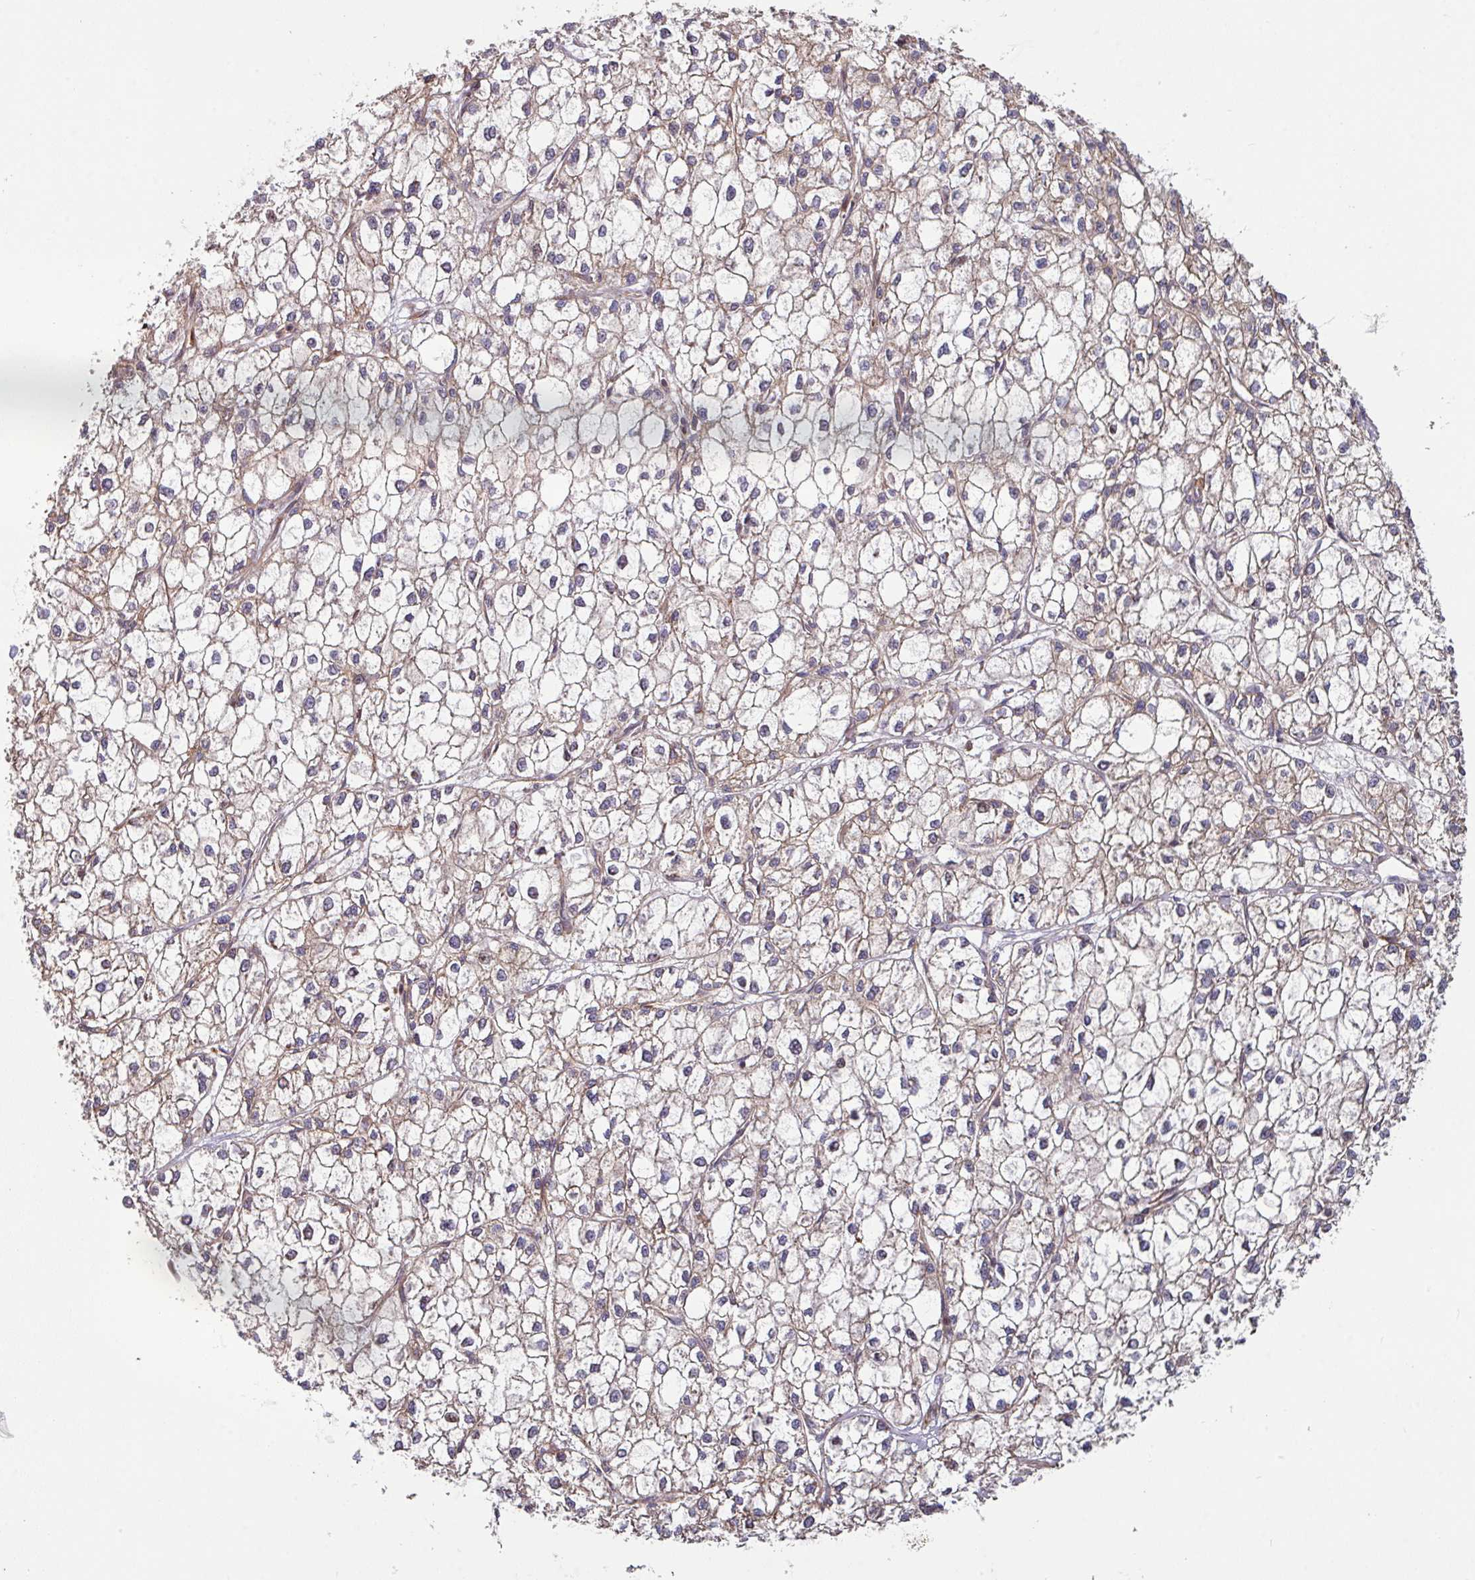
{"staining": {"intensity": "negative", "quantity": "none", "location": "none"}, "tissue": "liver cancer", "cell_type": "Tumor cells", "image_type": "cancer", "snomed": [{"axis": "morphology", "description": "Carcinoma, Hepatocellular, NOS"}, {"axis": "topography", "description": "Liver"}], "caption": "IHC of human liver cancer exhibits no expression in tumor cells.", "gene": "CASP2", "patient": {"sex": "female", "age": 43}}